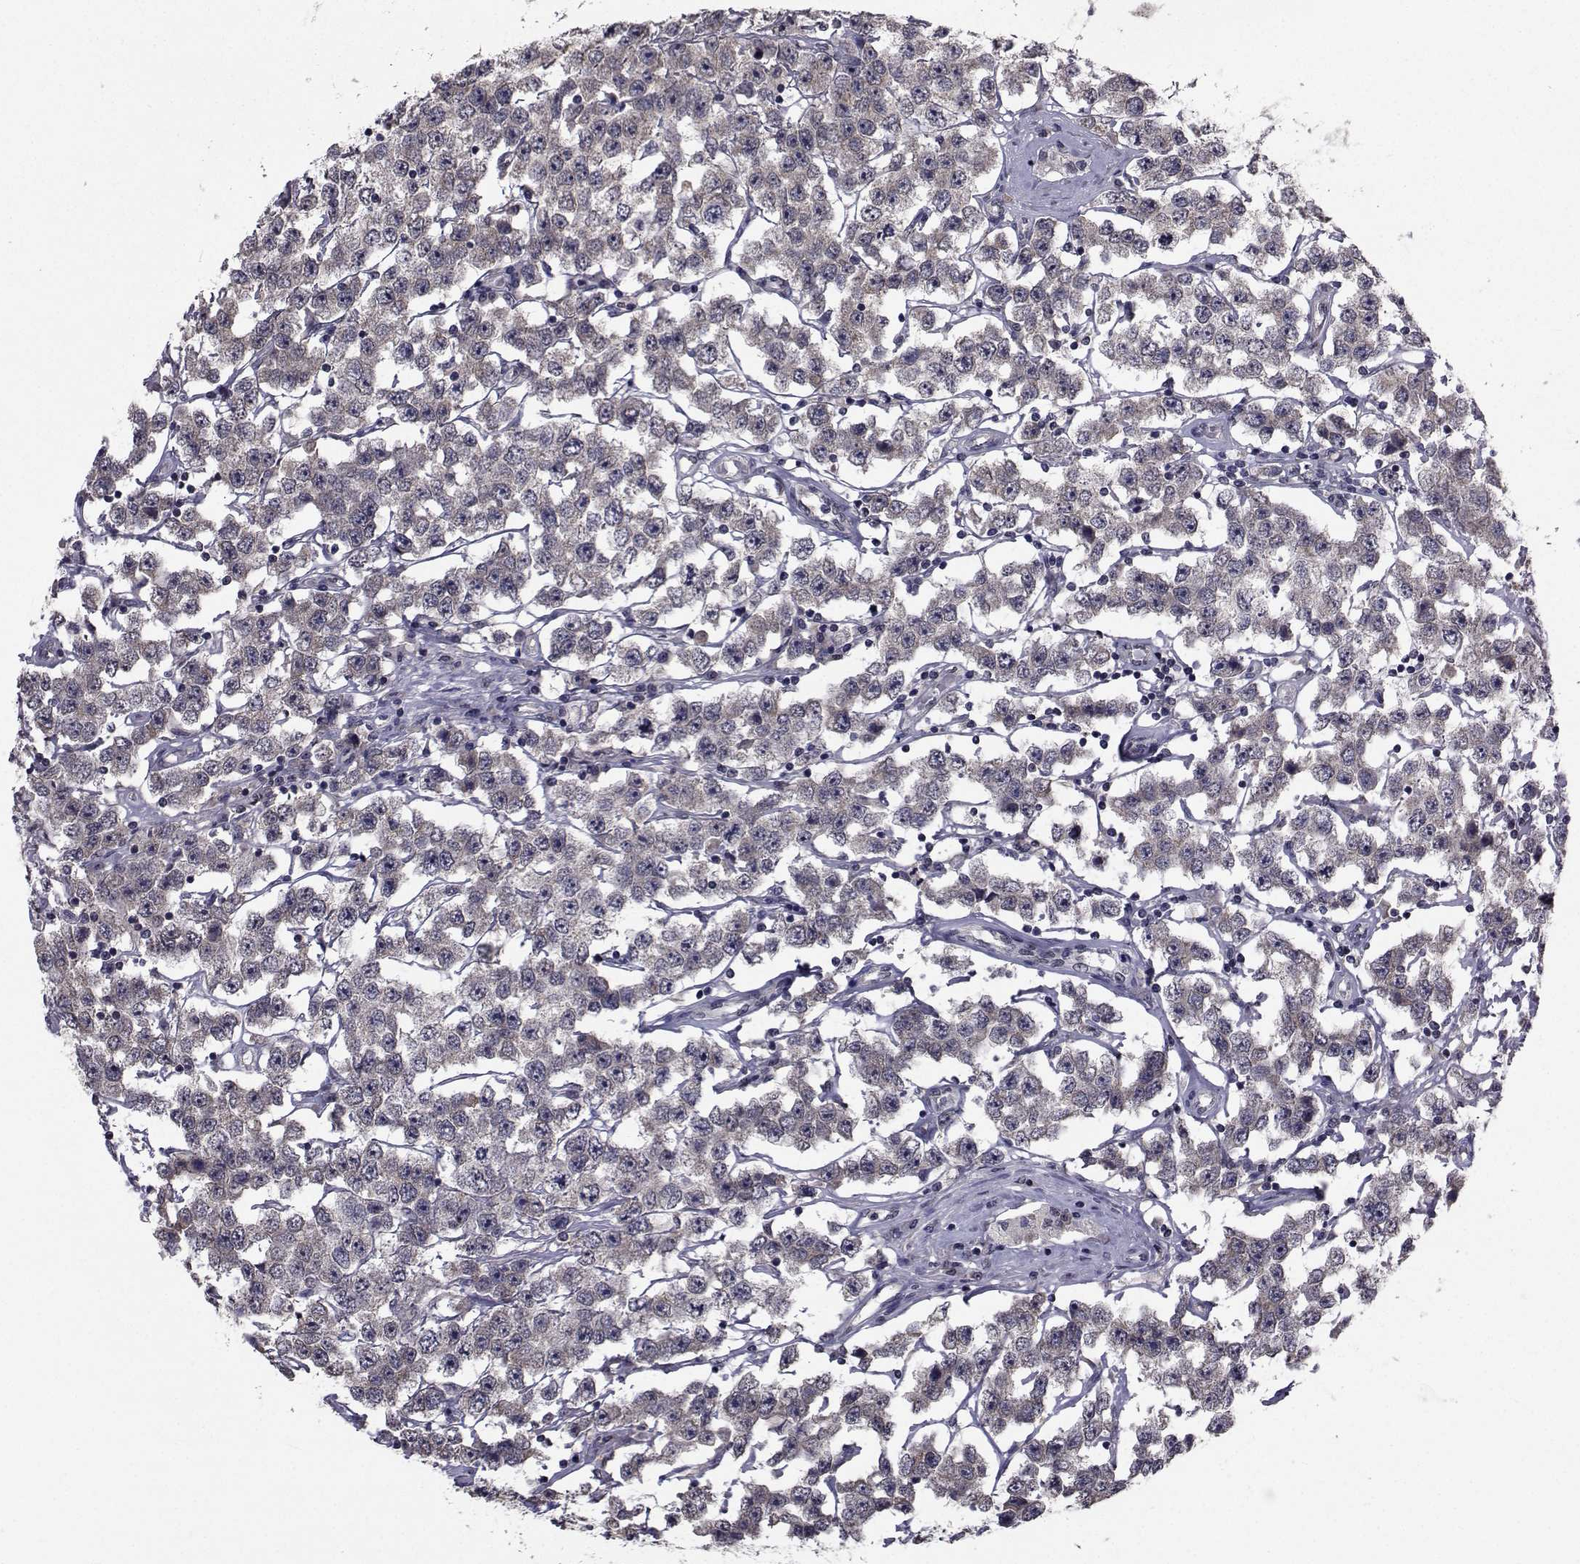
{"staining": {"intensity": "weak", "quantity": "<25%", "location": "cytoplasmic/membranous"}, "tissue": "testis cancer", "cell_type": "Tumor cells", "image_type": "cancer", "snomed": [{"axis": "morphology", "description": "Seminoma, NOS"}, {"axis": "topography", "description": "Testis"}], "caption": "IHC image of testis cancer (seminoma) stained for a protein (brown), which displays no expression in tumor cells. (Brightfield microscopy of DAB immunohistochemistry at high magnification).", "gene": "CYP2S1", "patient": {"sex": "male", "age": 52}}